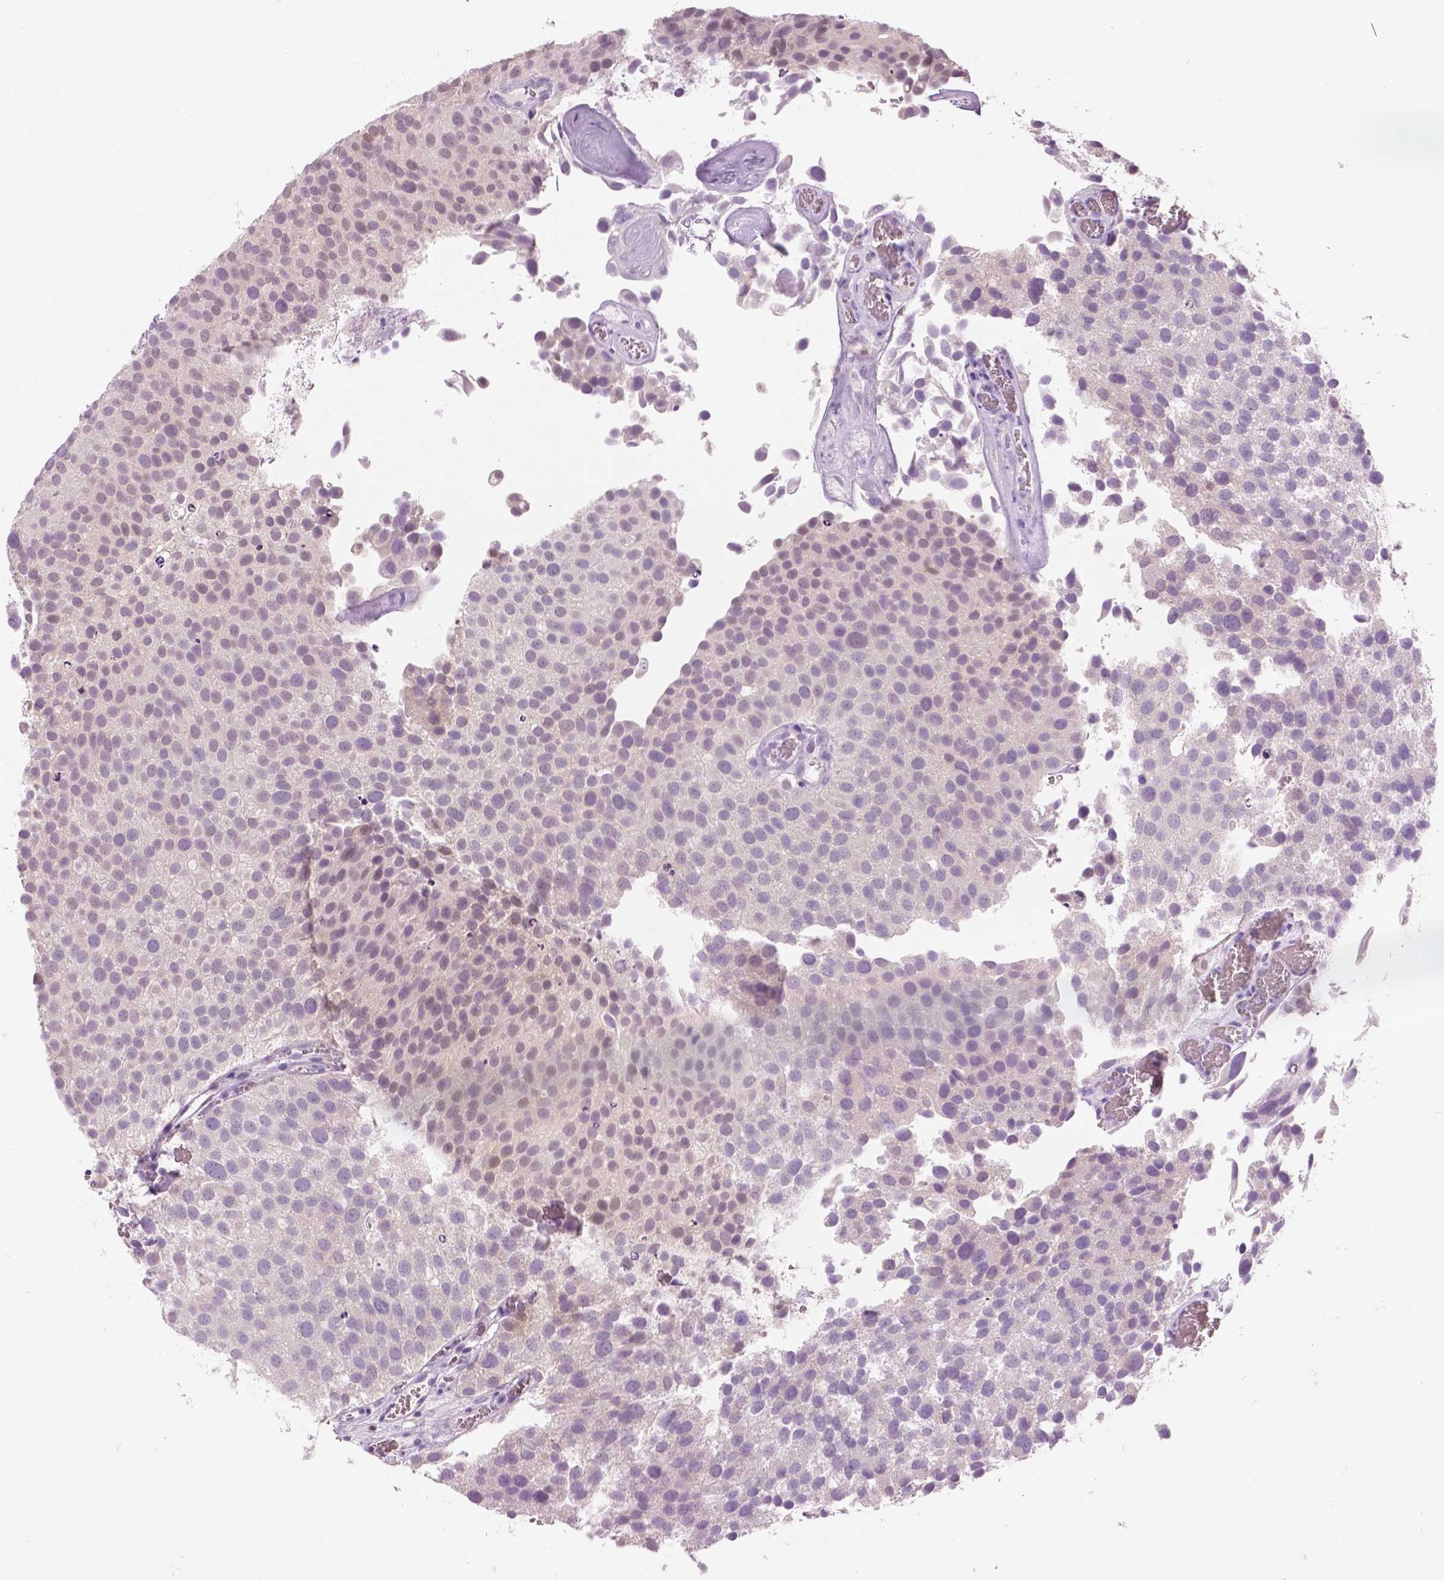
{"staining": {"intensity": "negative", "quantity": "none", "location": "none"}, "tissue": "urothelial cancer", "cell_type": "Tumor cells", "image_type": "cancer", "snomed": [{"axis": "morphology", "description": "Urothelial carcinoma, Low grade"}, {"axis": "topography", "description": "Urinary bladder"}], "caption": "DAB immunohistochemical staining of urothelial cancer exhibits no significant positivity in tumor cells.", "gene": "GALM", "patient": {"sex": "female", "age": 69}}